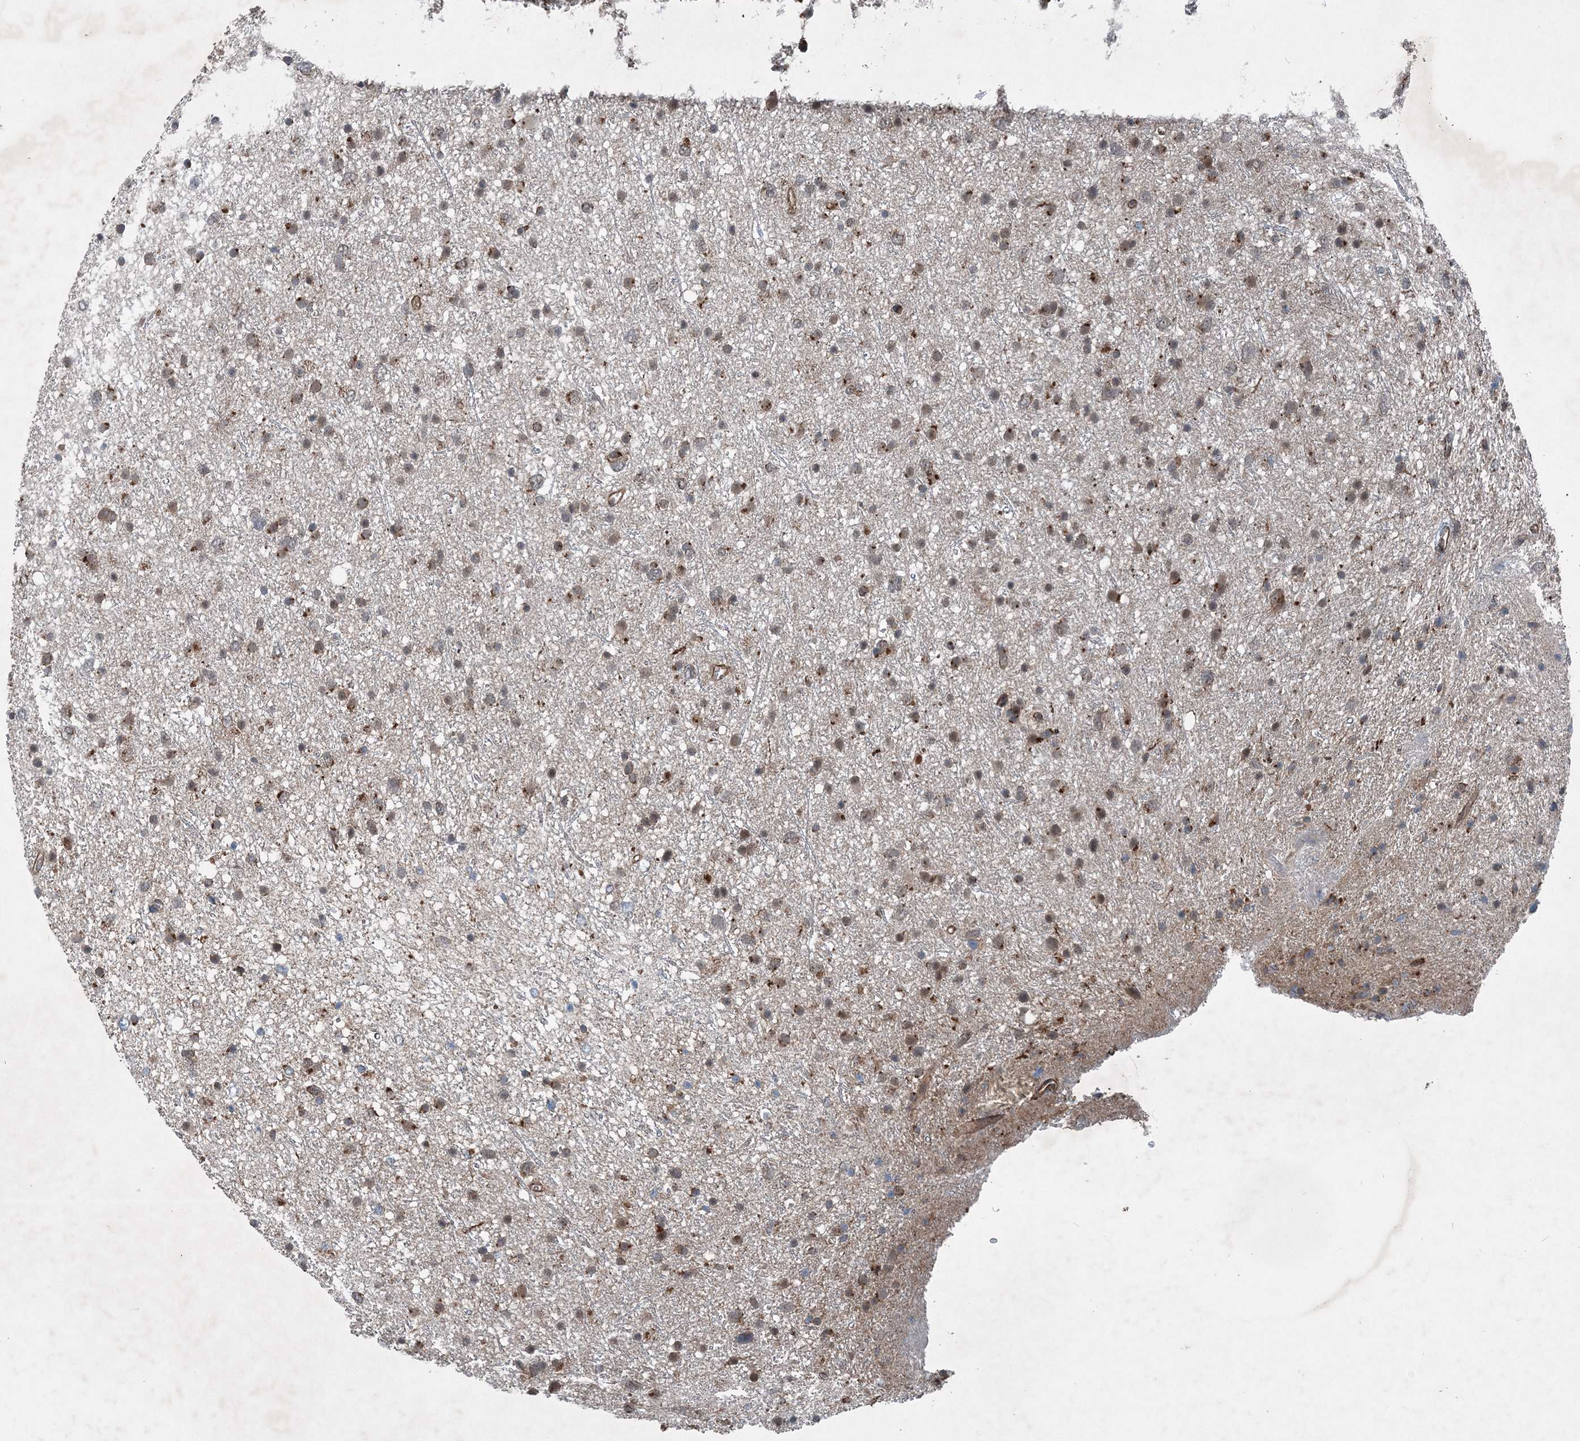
{"staining": {"intensity": "moderate", "quantity": "25%-75%", "location": "cytoplasmic/membranous"}, "tissue": "glioma", "cell_type": "Tumor cells", "image_type": "cancer", "snomed": [{"axis": "morphology", "description": "Glioma, malignant, Low grade"}, {"axis": "topography", "description": "Cerebral cortex"}], "caption": "This histopathology image demonstrates immunohistochemistry staining of human glioma, with medium moderate cytoplasmic/membranous staining in approximately 25%-75% of tumor cells.", "gene": "NDUFA2", "patient": {"sex": "female", "age": 39}}